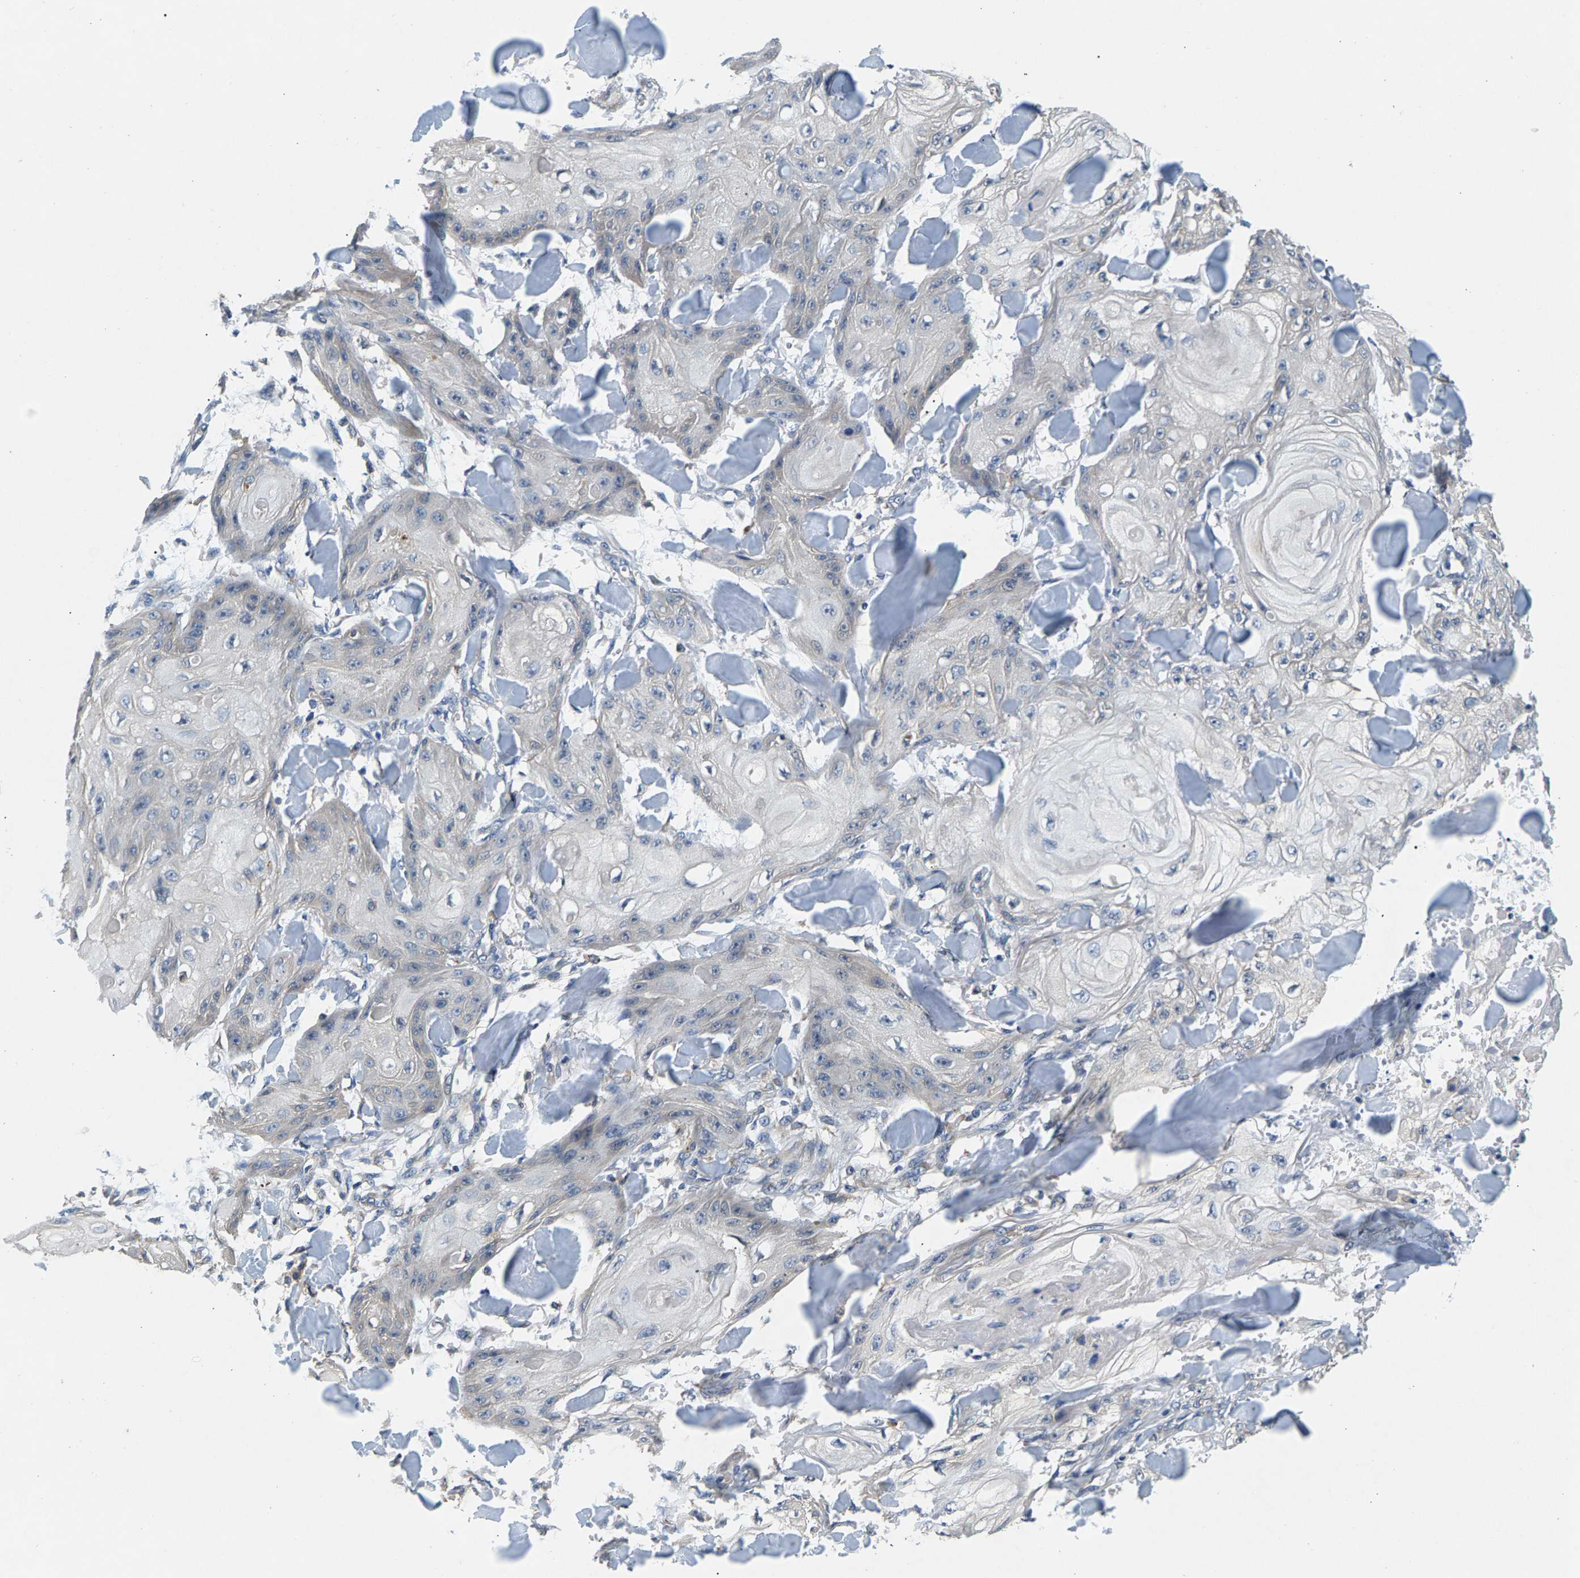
{"staining": {"intensity": "negative", "quantity": "none", "location": "none"}, "tissue": "skin cancer", "cell_type": "Tumor cells", "image_type": "cancer", "snomed": [{"axis": "morphology", "description": "Squamous cell carcinoma, NOS"}, {"axis": "topography", "description": "Skin"}], "caption": "Skin cancer was stained to show a protein in brown. There is no significant positivity in tumor cells.", "gene": "NT5C", "patient": {"sex": "male", "age": 74}}